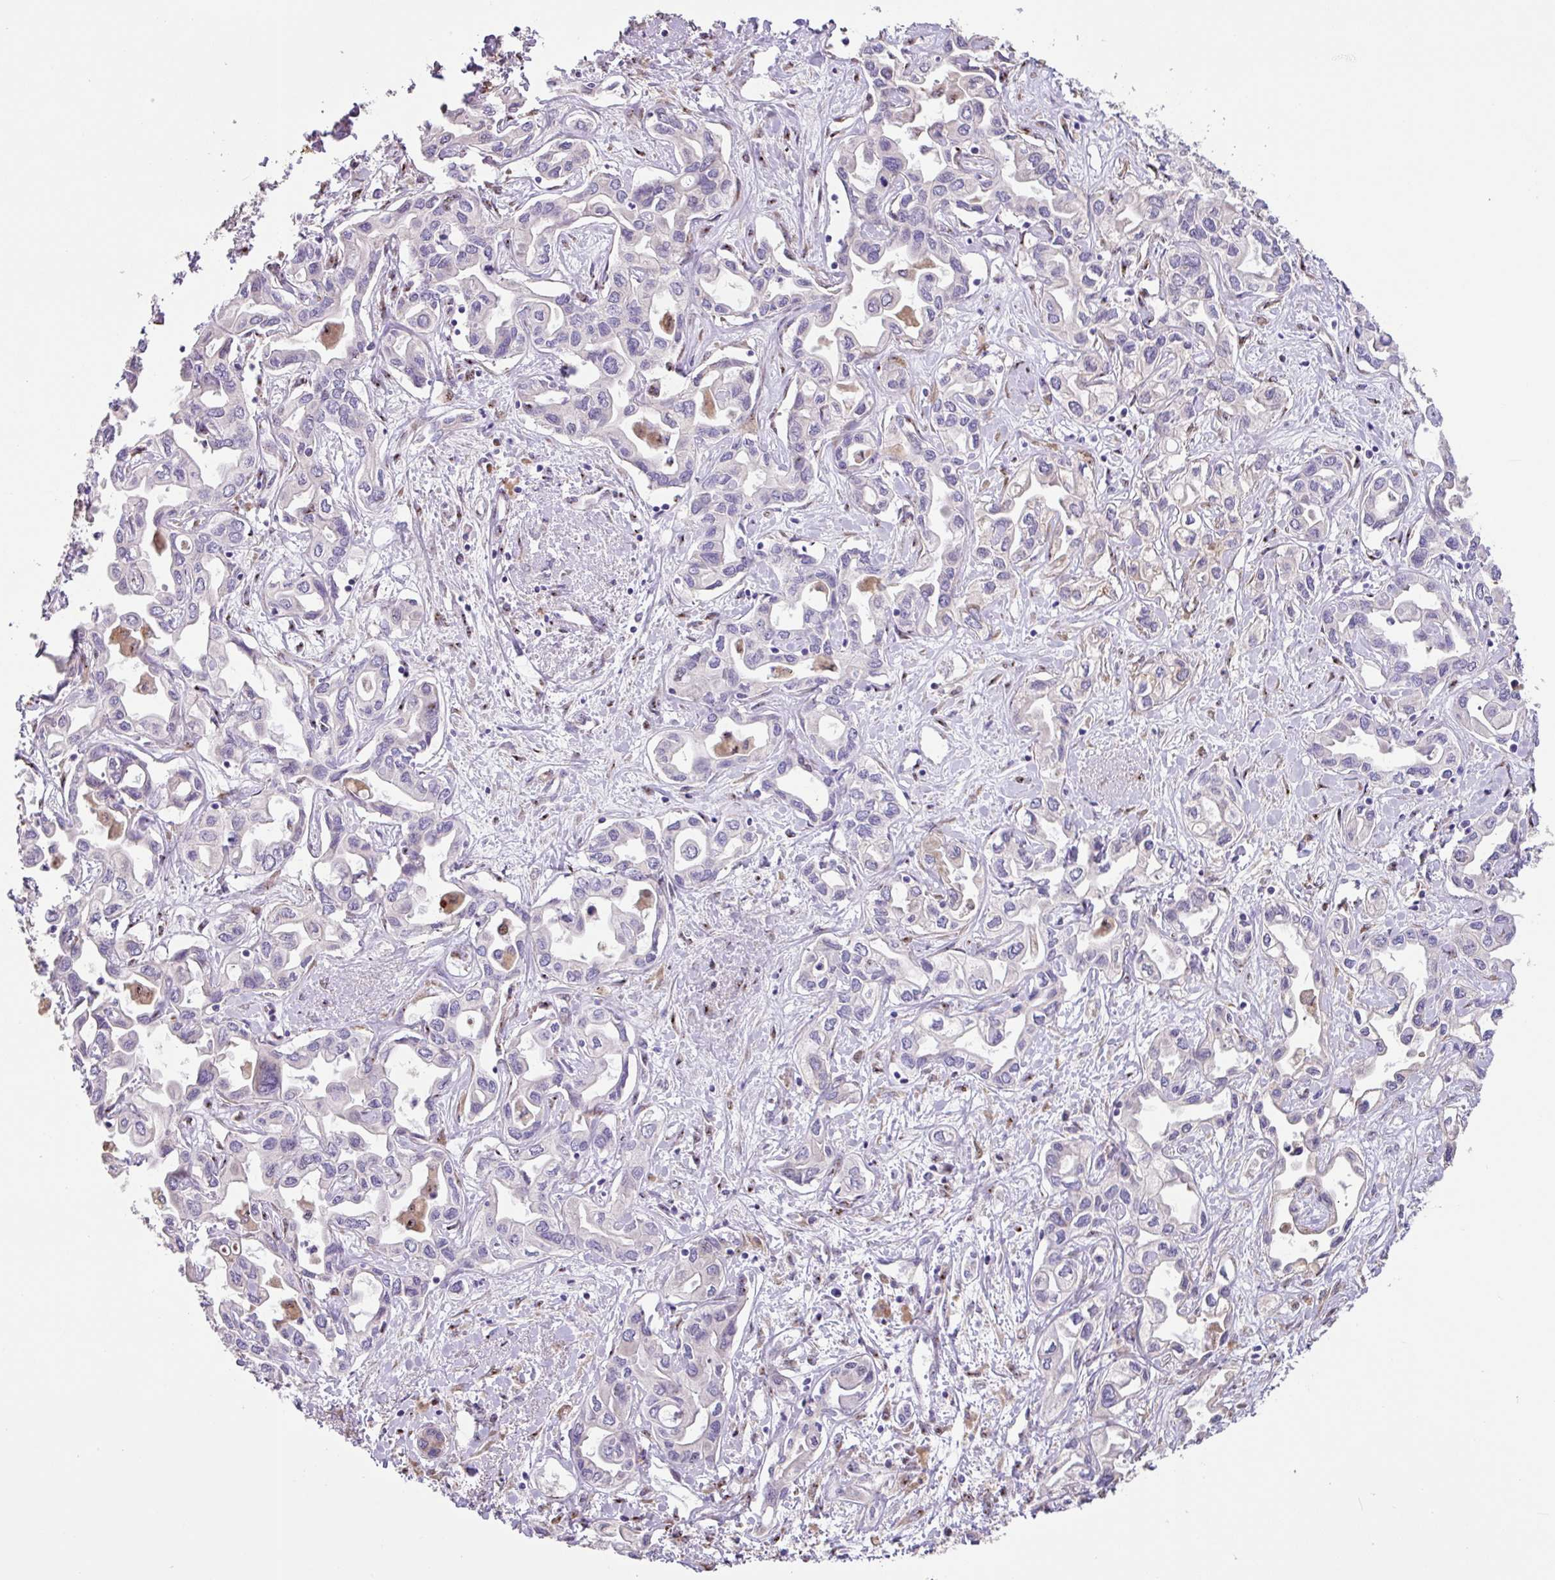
{"staining": {"intensity": "negative", "quantity": "none", "location": "none"}, "tissue": "liver cancer", "cell_type": "Tumor cells", "image_type": "cancer", "snomed": [{"axis": "morphology", "description": "Cholangiocarcinoma"}, {"axis": "topography", "description": "Liver"}], "caption": "This is a micrograph of immunohistochemistry (IHC) staining of cholangiocarcinoma (liver), which shows no expression in tumor cells.", "gene": "ZG16", "patient": {"sex": "female", "age": 64}}